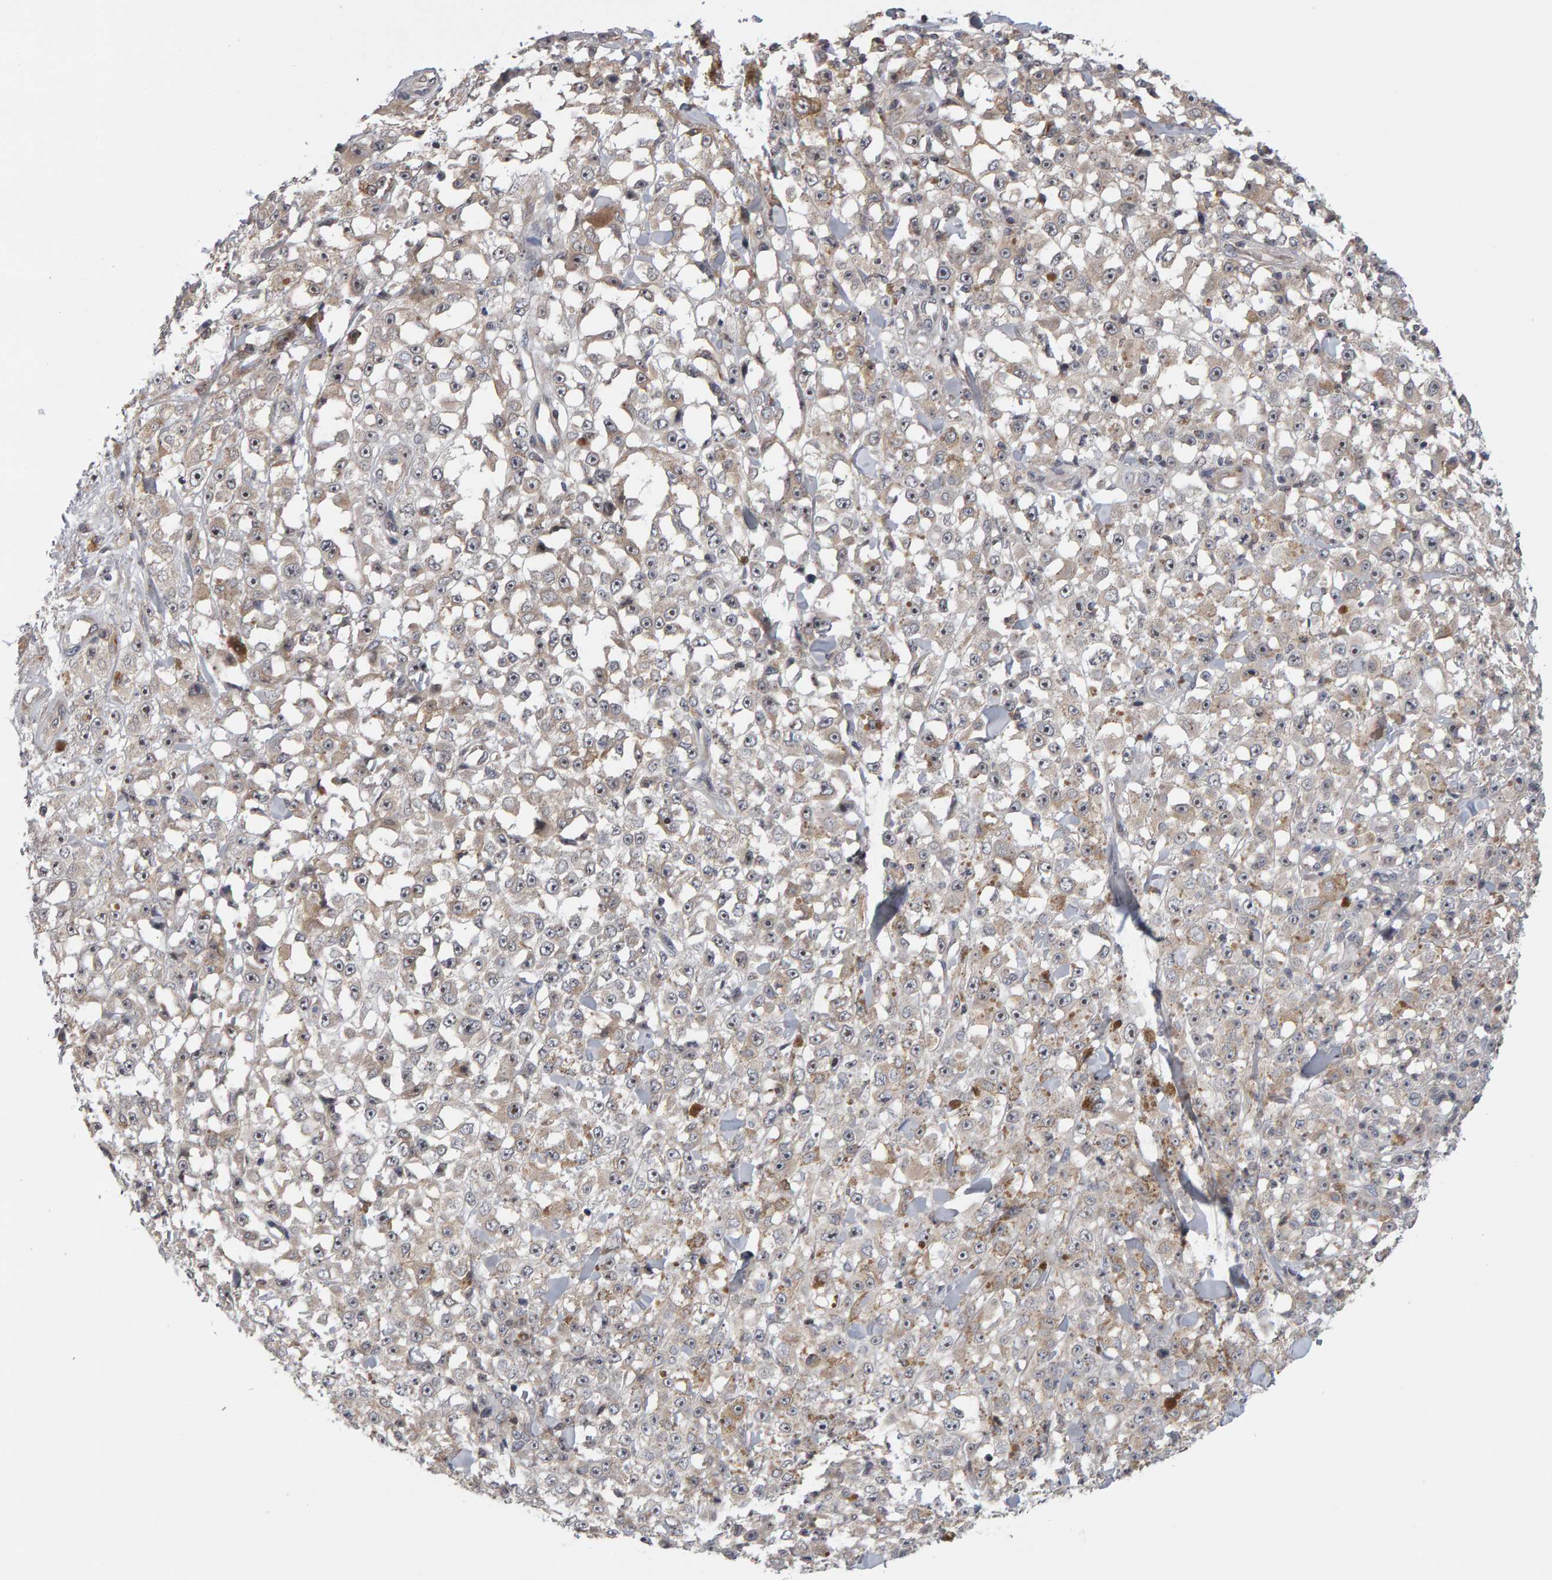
{"staining": {"intensity": "weak", "quantity": "25%-75%", "location": "cytoplasmic/membranous,nuclear"}, "tissue": "melanoma", "cell_type": "Tumor cells", "image_type": "cancer", "snomed": [{"axis": "morphology", "description": "Malignant melanoma, NOS"}, {"axis": "topography", "description": "Skin"}], "caption": "Immunohistochemistry (IHC) of human melanoma displays low levels of weak cytoplasmic/membranous and nuclear expression in about 25%-75% of tumor cells.", "gene": "MSRA", "patient": {"sex": "female", "age": 82}}